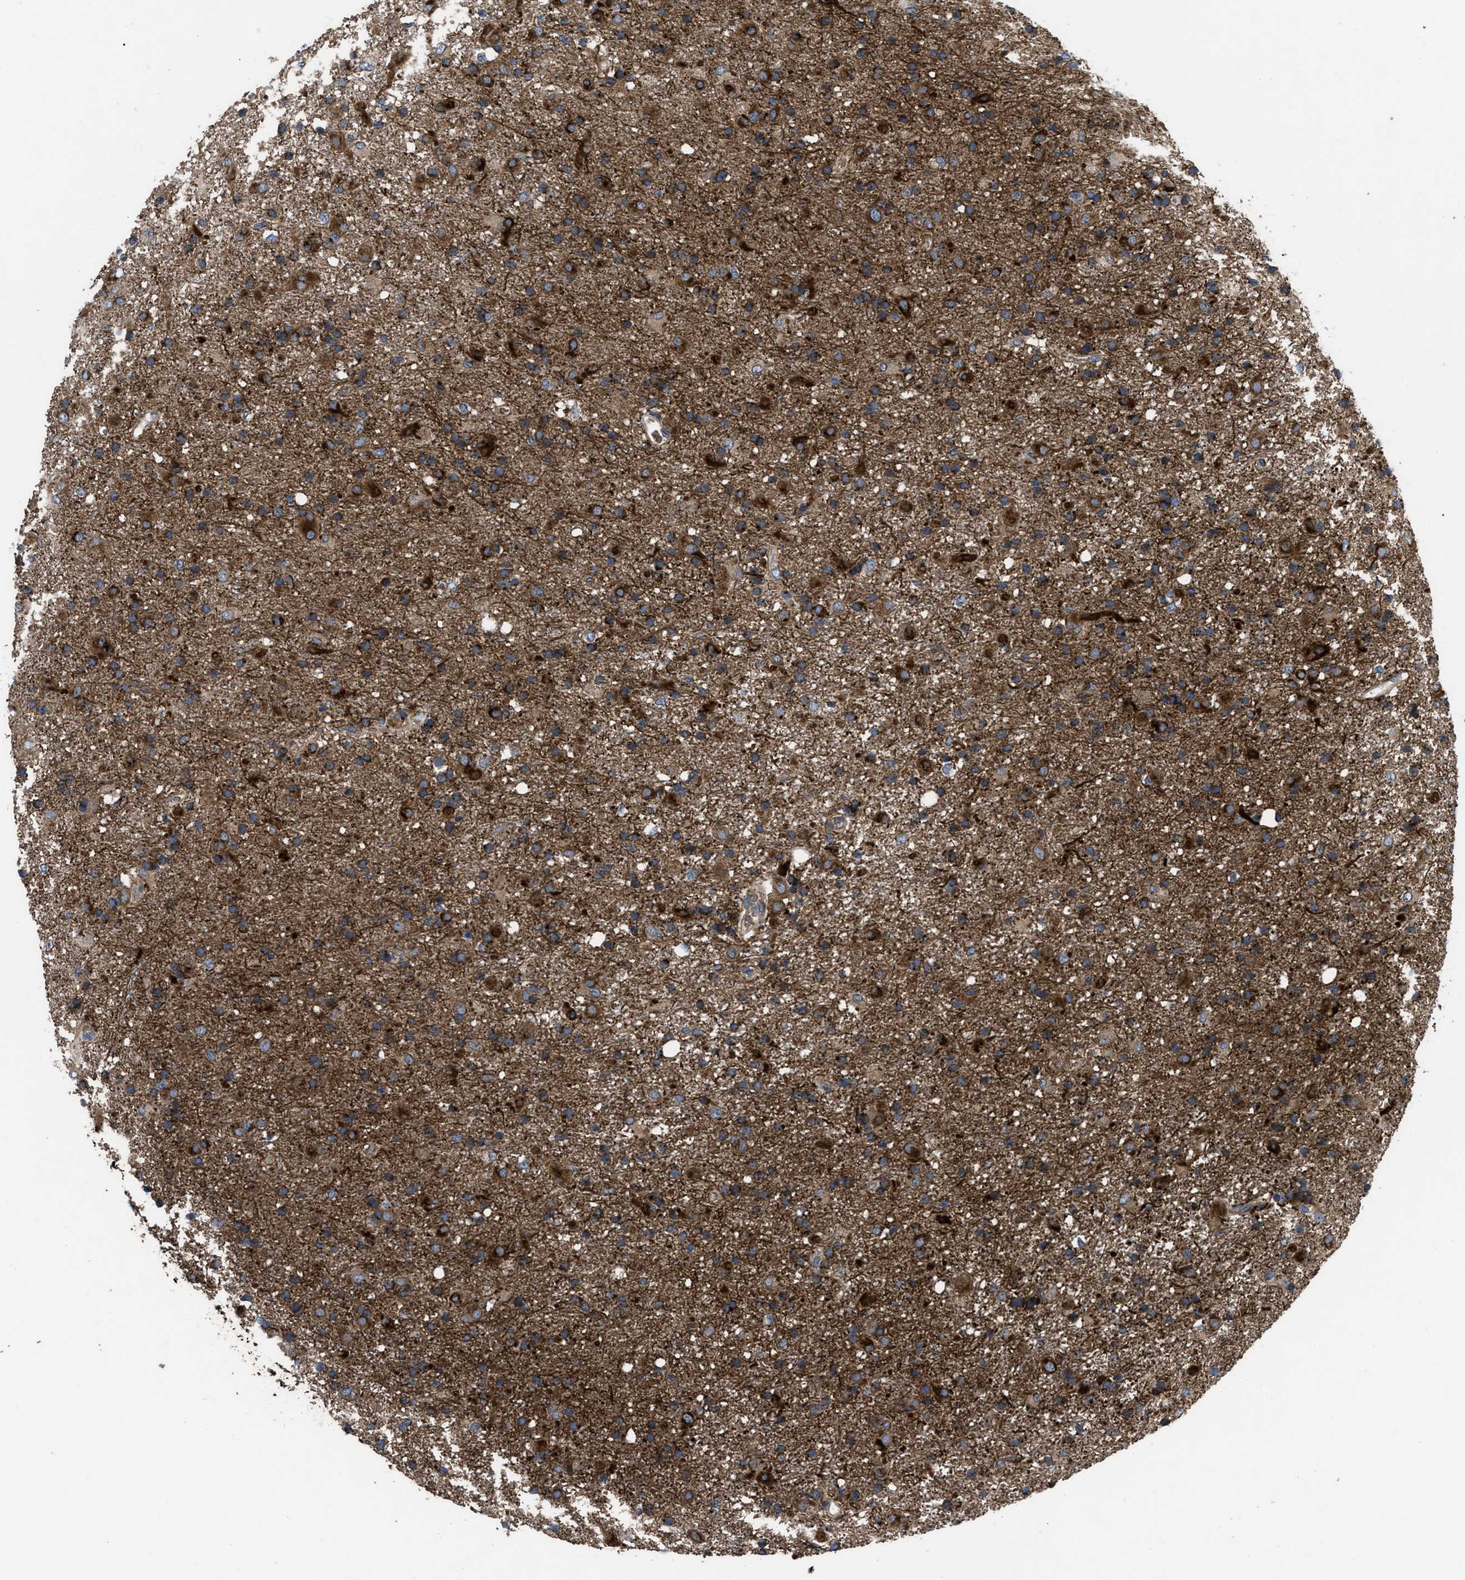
{"staining": {"intensity": "strong", "quantity": ">75%", "location": "cytoplasmic/membranous"}, "tissue": "glioma", "cell_type": "Tumor cells", "image_type": "cancer", "snomed": [{"axis": "morphology", "description": "Glioma, malignant, Low grade"}, {"axis": "topography", "description": "Brain"}], "caption": "Glioma tissue shows strong cytoplasmic/membranous expression in about >75% of tumor cells", "gene": "YBEY", "patient": {"sex": "male", "age": 65}}